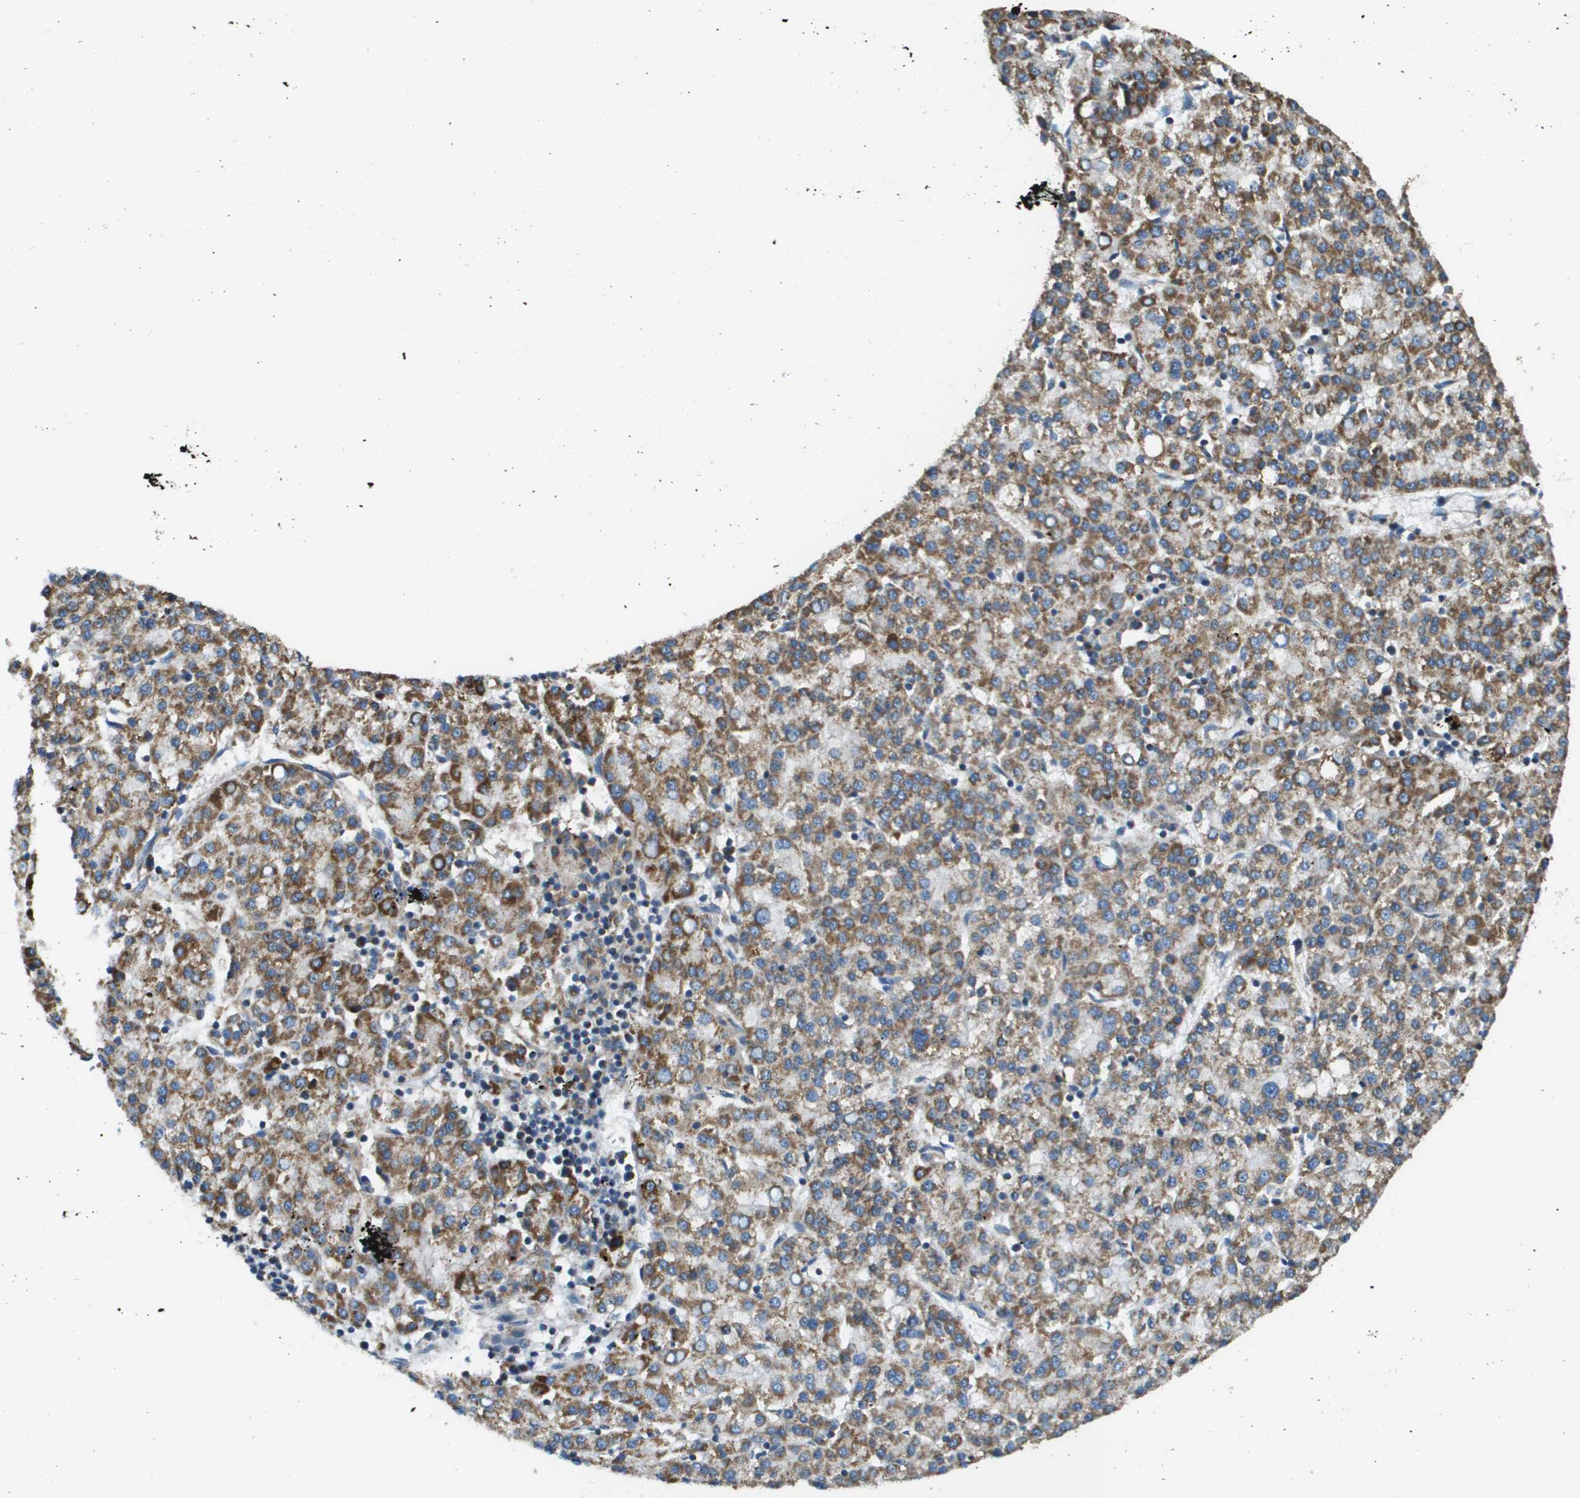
{"staining": {"intensity": "moderate", "quantity": ">75%", "location": "cytoplasmic/membranous"}, "tissue": "liver cancer", "cell_type": "Tumor cells", "image_type": "cancer", "snomed": [{"axis": "morphology", "description": "Carcinoma, Hepatocellular, NOS"}, {"axis": "topography", "description": "Liver"}], "caption": "Liver cancer (hepatocellular carcinoma) stained with DAB (3,3'-diaminobenzidine) IHC reveals medium levels of moderate cytoplasmic/membranous positivity in approximately >75% of tumor cells.", "gene": "NRK", "patient": {"sex": "female", "age": 58}}